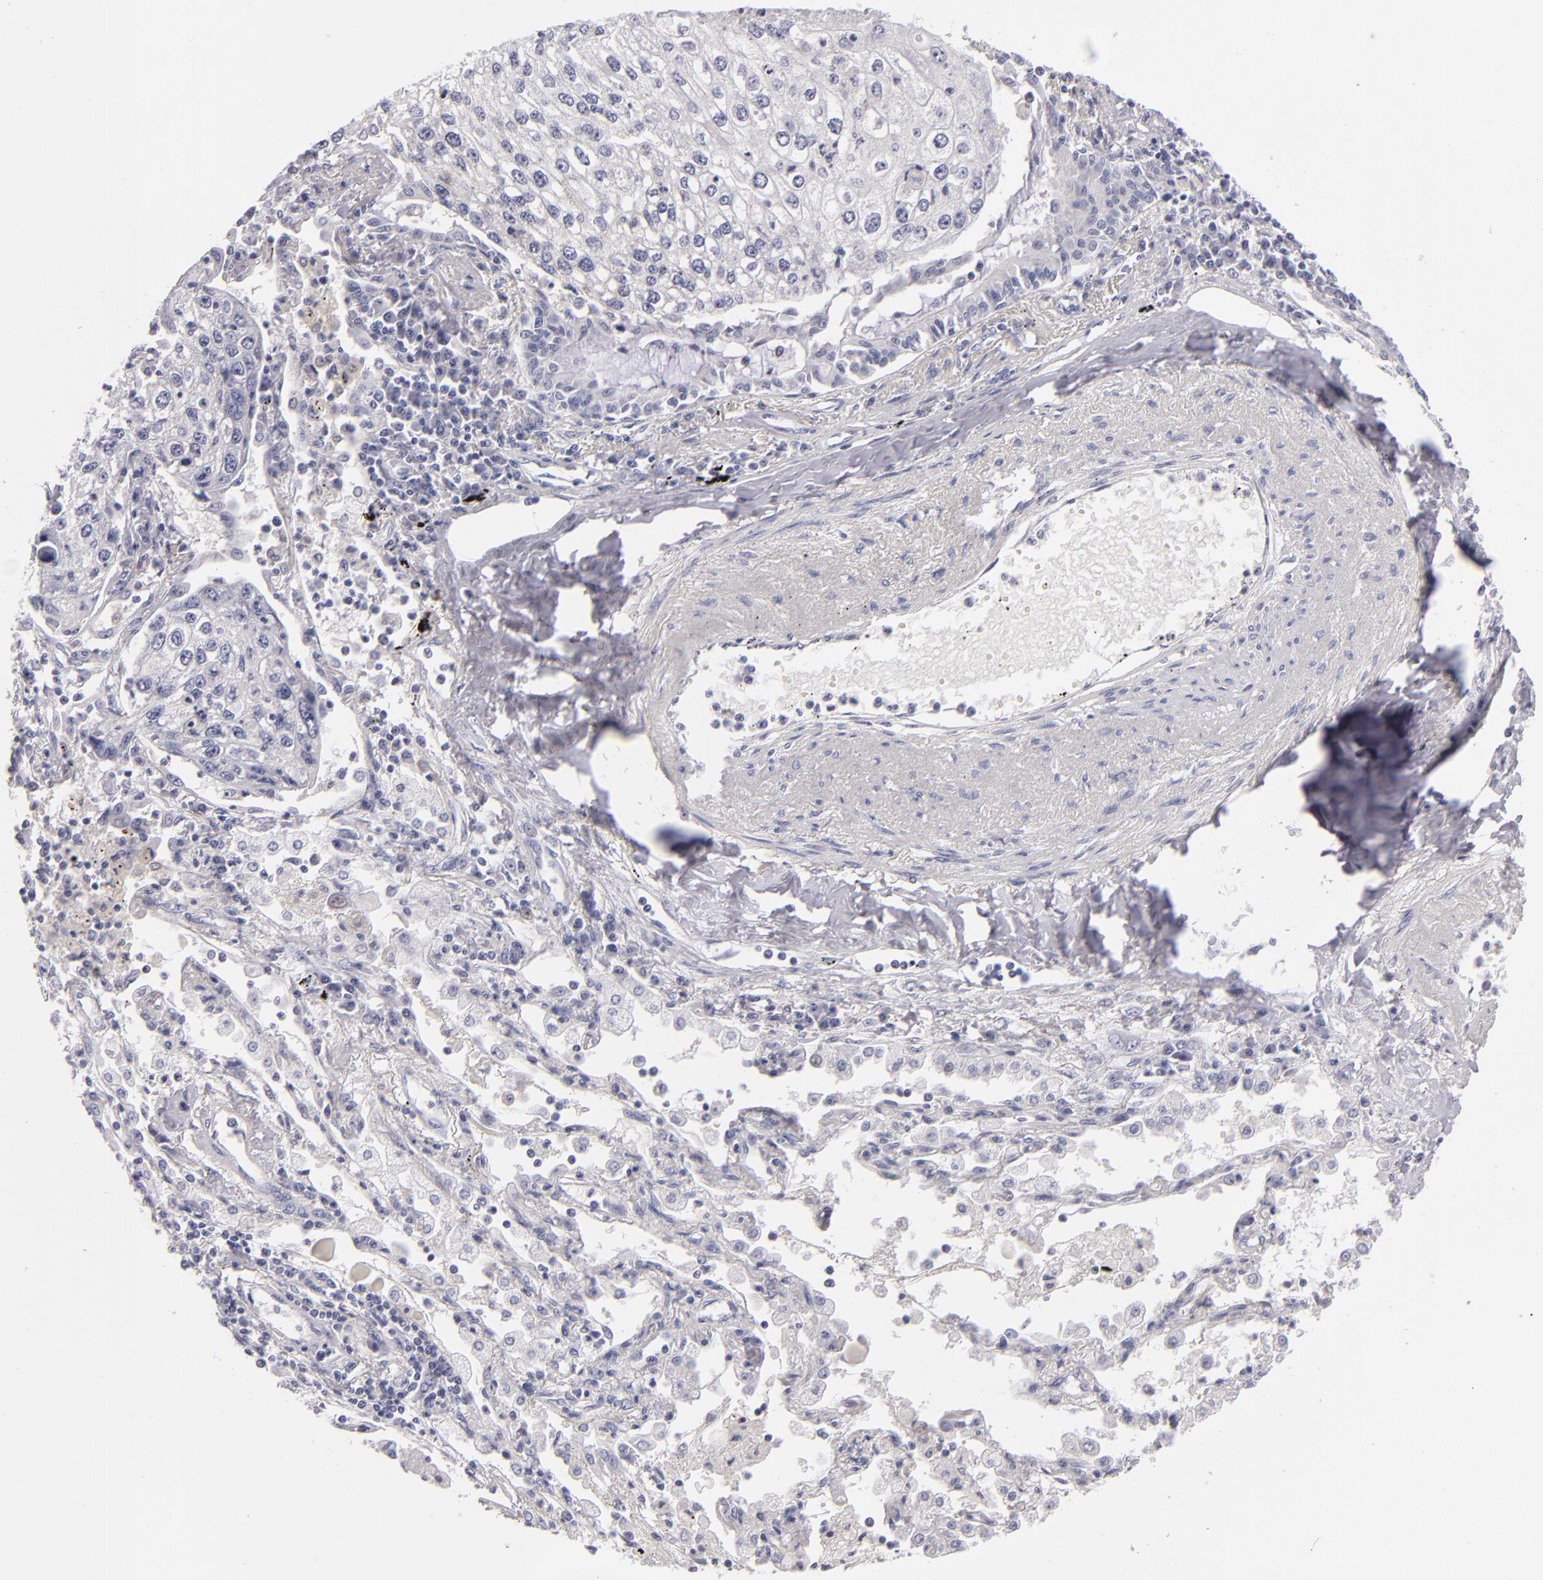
{"staining": {"intensity": "negative", "quantity": "none", "location": "none"}, "tissue": "lung cancer", "cell_type": "Tumor cells", "image_type": "cancer", "snomed": [{"axis": "morphology", "description": "Squamous cell carcinoma, NOS"}, {"axis": "topography", "description": "Lung"}], "caption": "This is an IHC photomicrograph of human lung squamous cell carcinoma. There is no staining in tumor cells.", "gene": "TNNC1", "patient": {"sex": "male", "age": 75}}